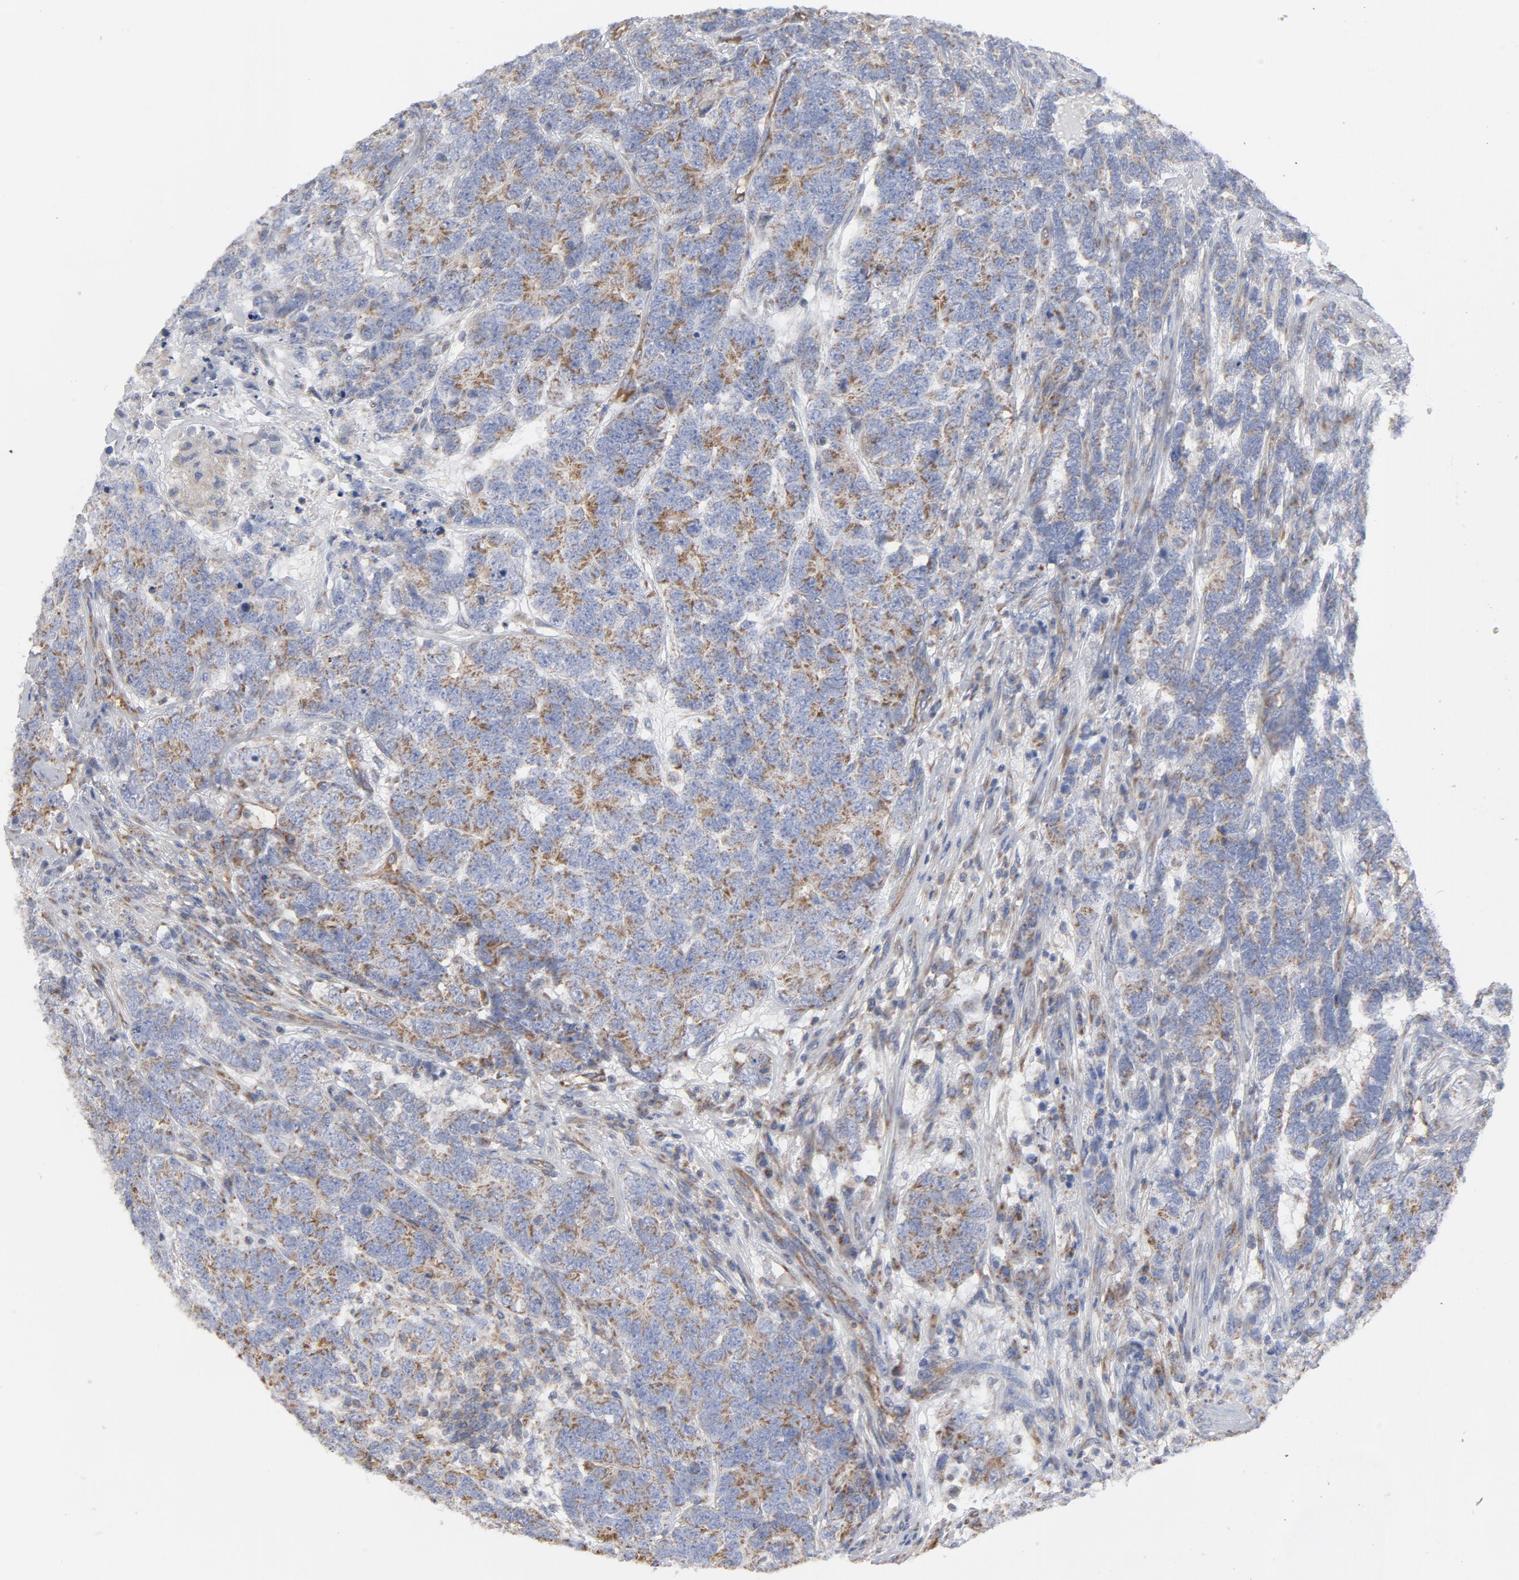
{"staining": {"intensity": "moderate", "quantity": "25%-75%", "location": "cytoplasmic/membranous"}, "tissue": "testis cancer", "cell_type": "Tumor cells", "image_type": "cancer", "snomed": [{"axis": "morphology", "description": "Carcinoma, Embryonal, NOS"}, {"axis": "topography", "description": "Testis"}], "caption": "Protein analysis of testis cancer tissue exhibits moderate cytoplasmic/membranous staining in about 25%-75% of tumor cells.", "gene": "OXA1L", "patient": {"sex": "male", "age": 26}}